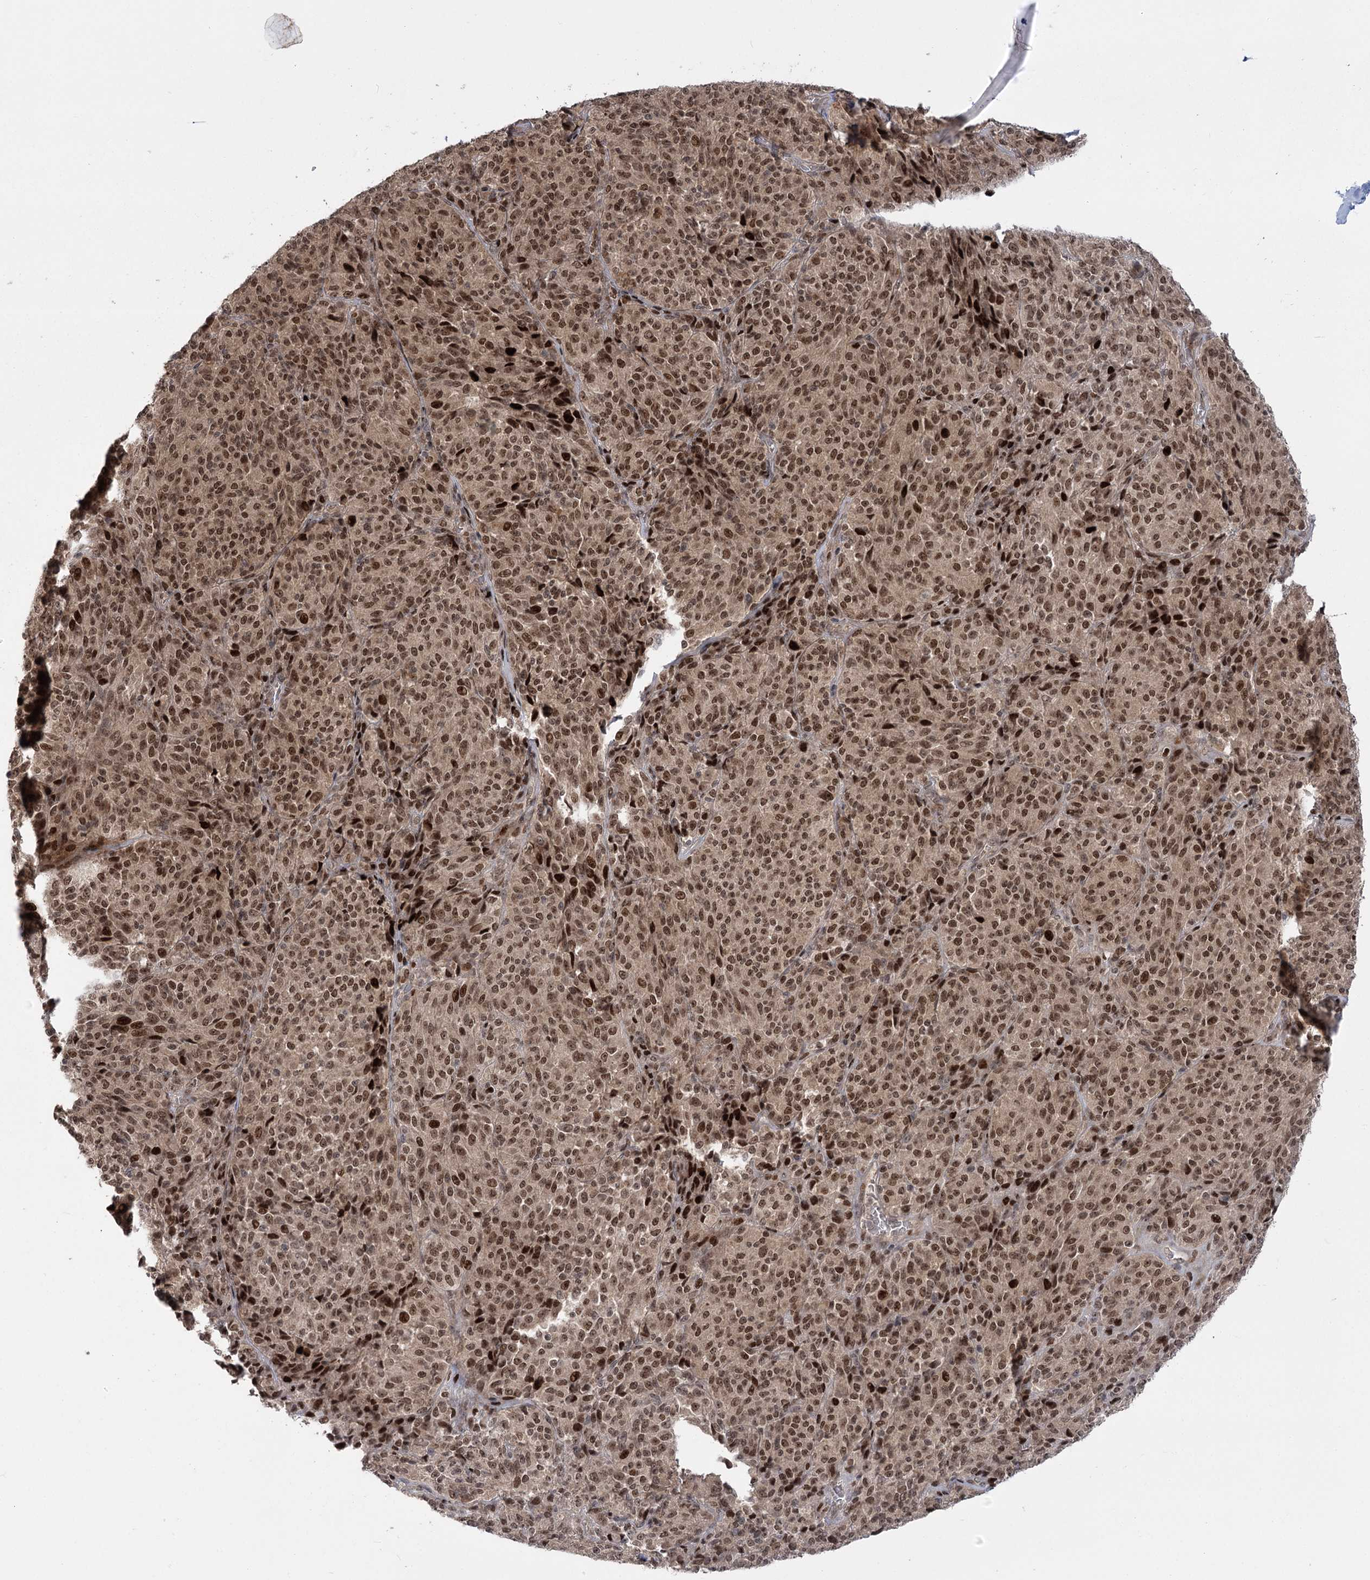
{"staining": {"intensity": "moderate", "quantity": ">75%", "location": "nuclear"}, "tissue": "melanoma", "cell_type": "Tumor cells", "image_type": "cancer", "snomed": [{"axis": "morphology", "description": "Malignant melanoma, Metastatic site"}, {"axis": "topography", "description": "Brain"}], "caption": "Human malignant melanoma (metastatic site) stained with a brown dye reveals moderate nuclear positive staining in about >75% of tumor cells.", "gene": "HELQ", "patient": {"sex": "female", "age": 56}}